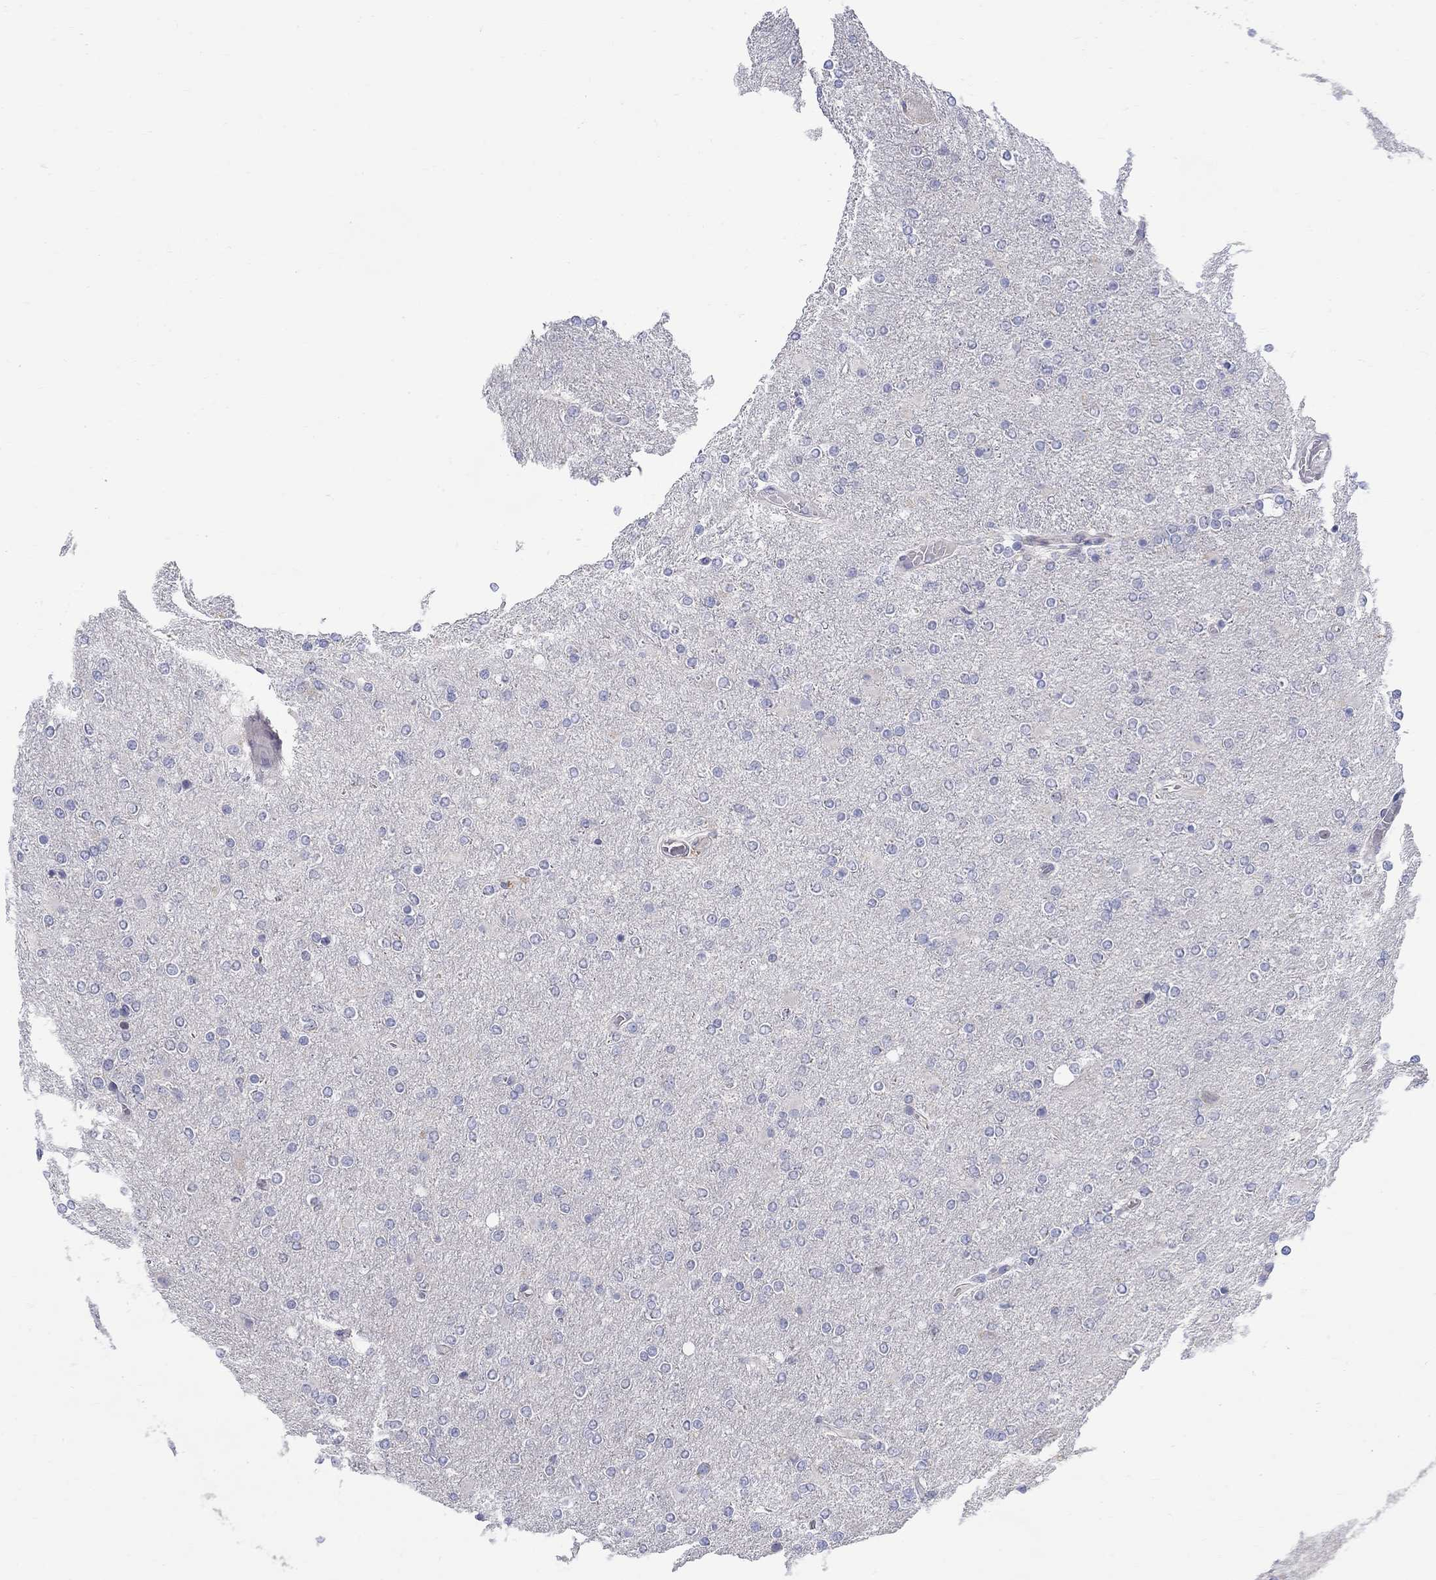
{"staining": {"intensity": "negative", "quantity": "none", "location": "none"}, "tissue": "glioma", "cell_type": "Tumor cells", "image_type": "cancer", "snomed": [{"axis": "morphology", "description": "Glioma, malignant, High grade"}, {"axis": "topography", "description": "Cerebral cortex"}], "caption": "Tumor cells show no significant positivity in malignant glioma (high-grade).", "gene": "ABCA4", "patient": {"sex": "male", "age": 70}}